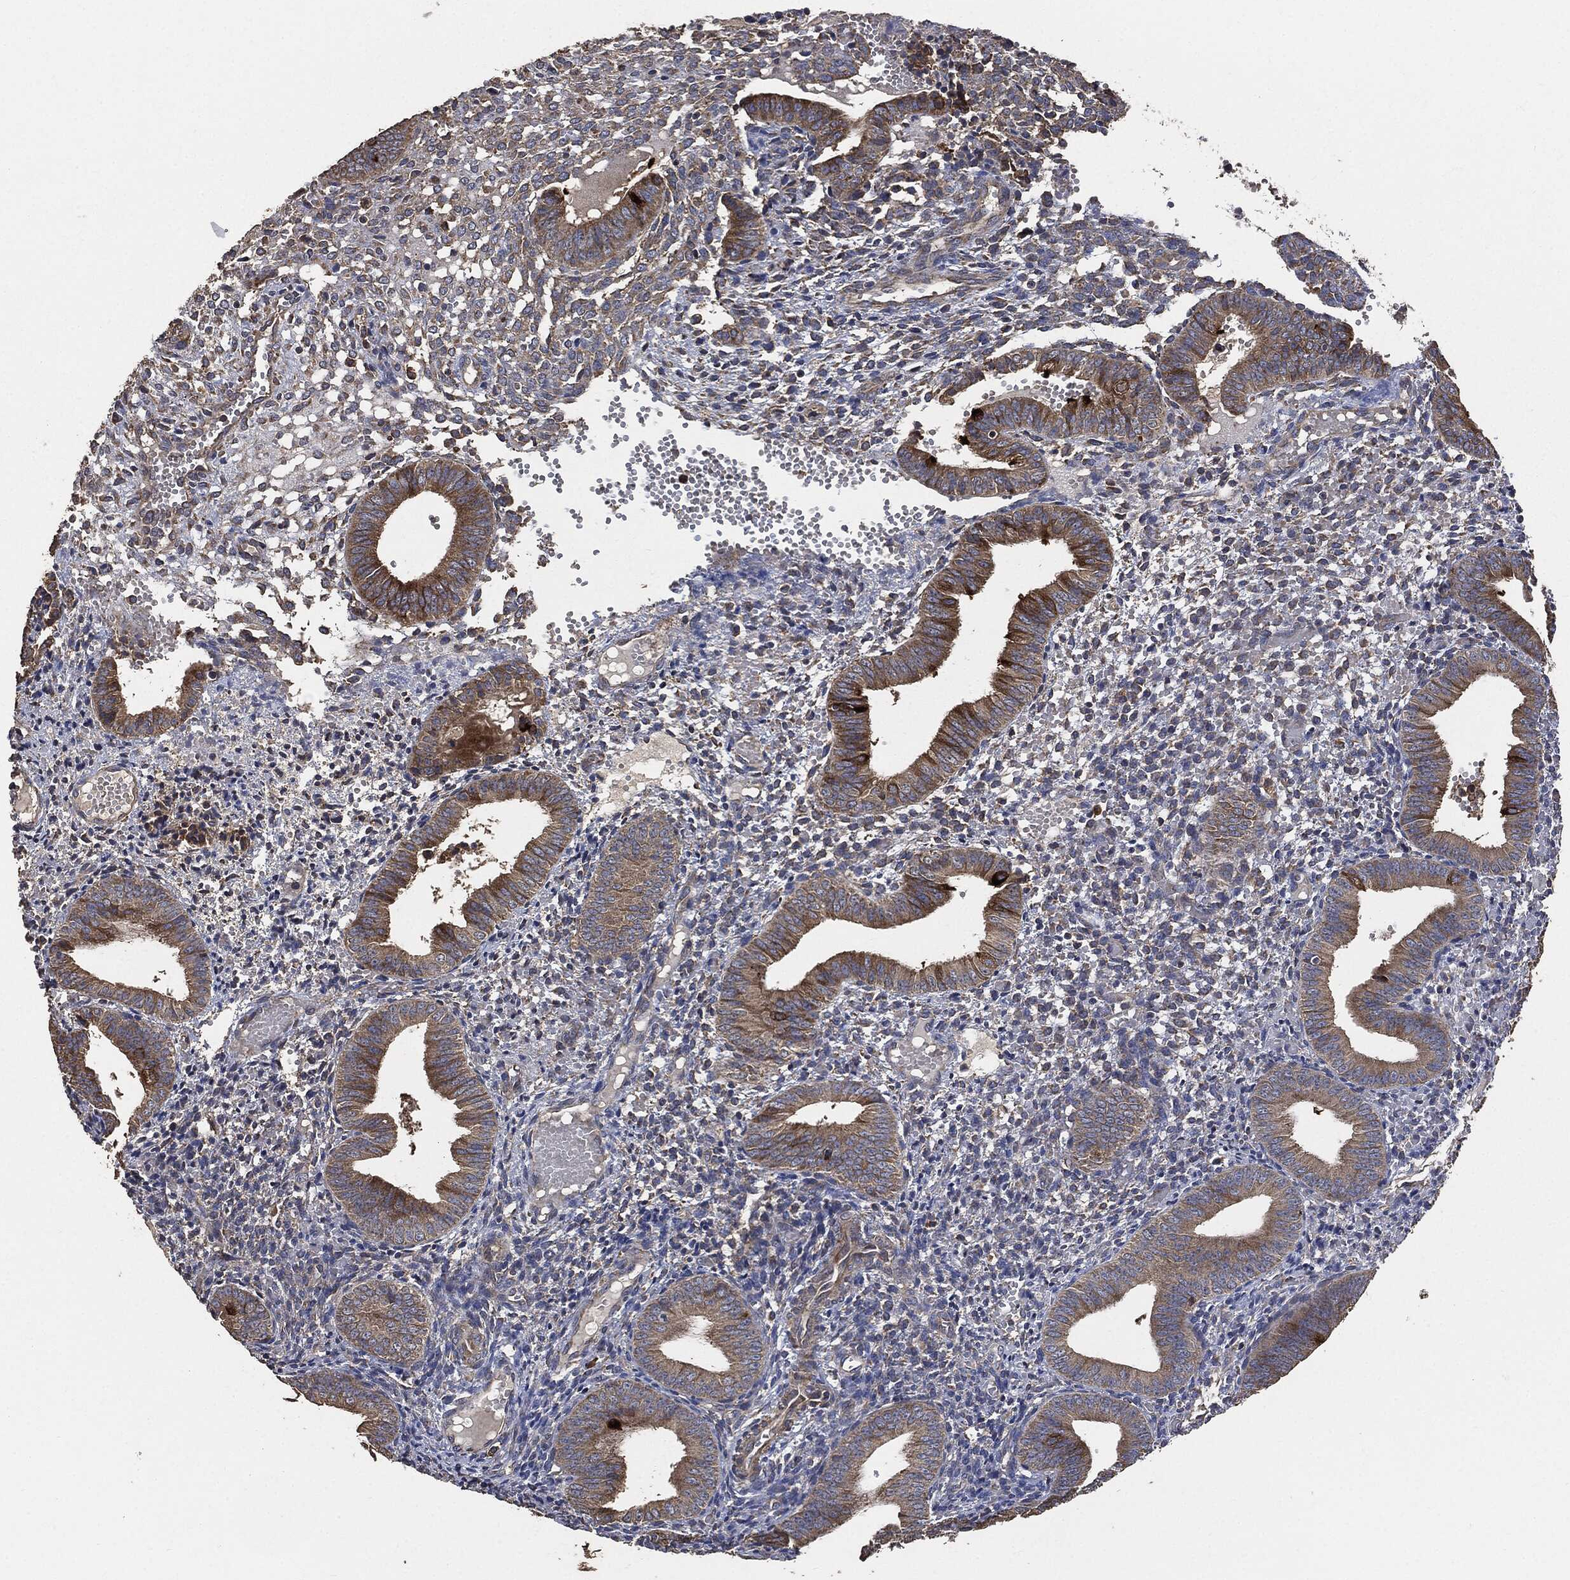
{"staining": {"intensity": "strong", "quantity": "<25%", "location": "cytoplasmic/membranous"}, "tissue": "endometrium", "cell_type": "Cells in endometrial stroma", "image_type": "normal", "snomed": [{"axis": "morphology", "description": "Normal tissue, NOS"}, {"axis": "topography", "description": "Endometrium"}], "caption": "Endometrium was stained to show a protein in brown. There is medium levels of strong cytoplasmic/membranous expression in approximately <25% of cells in endometrial stroma.", "gene": "STK3", "patient": {"sex": "female", "age": 42}}